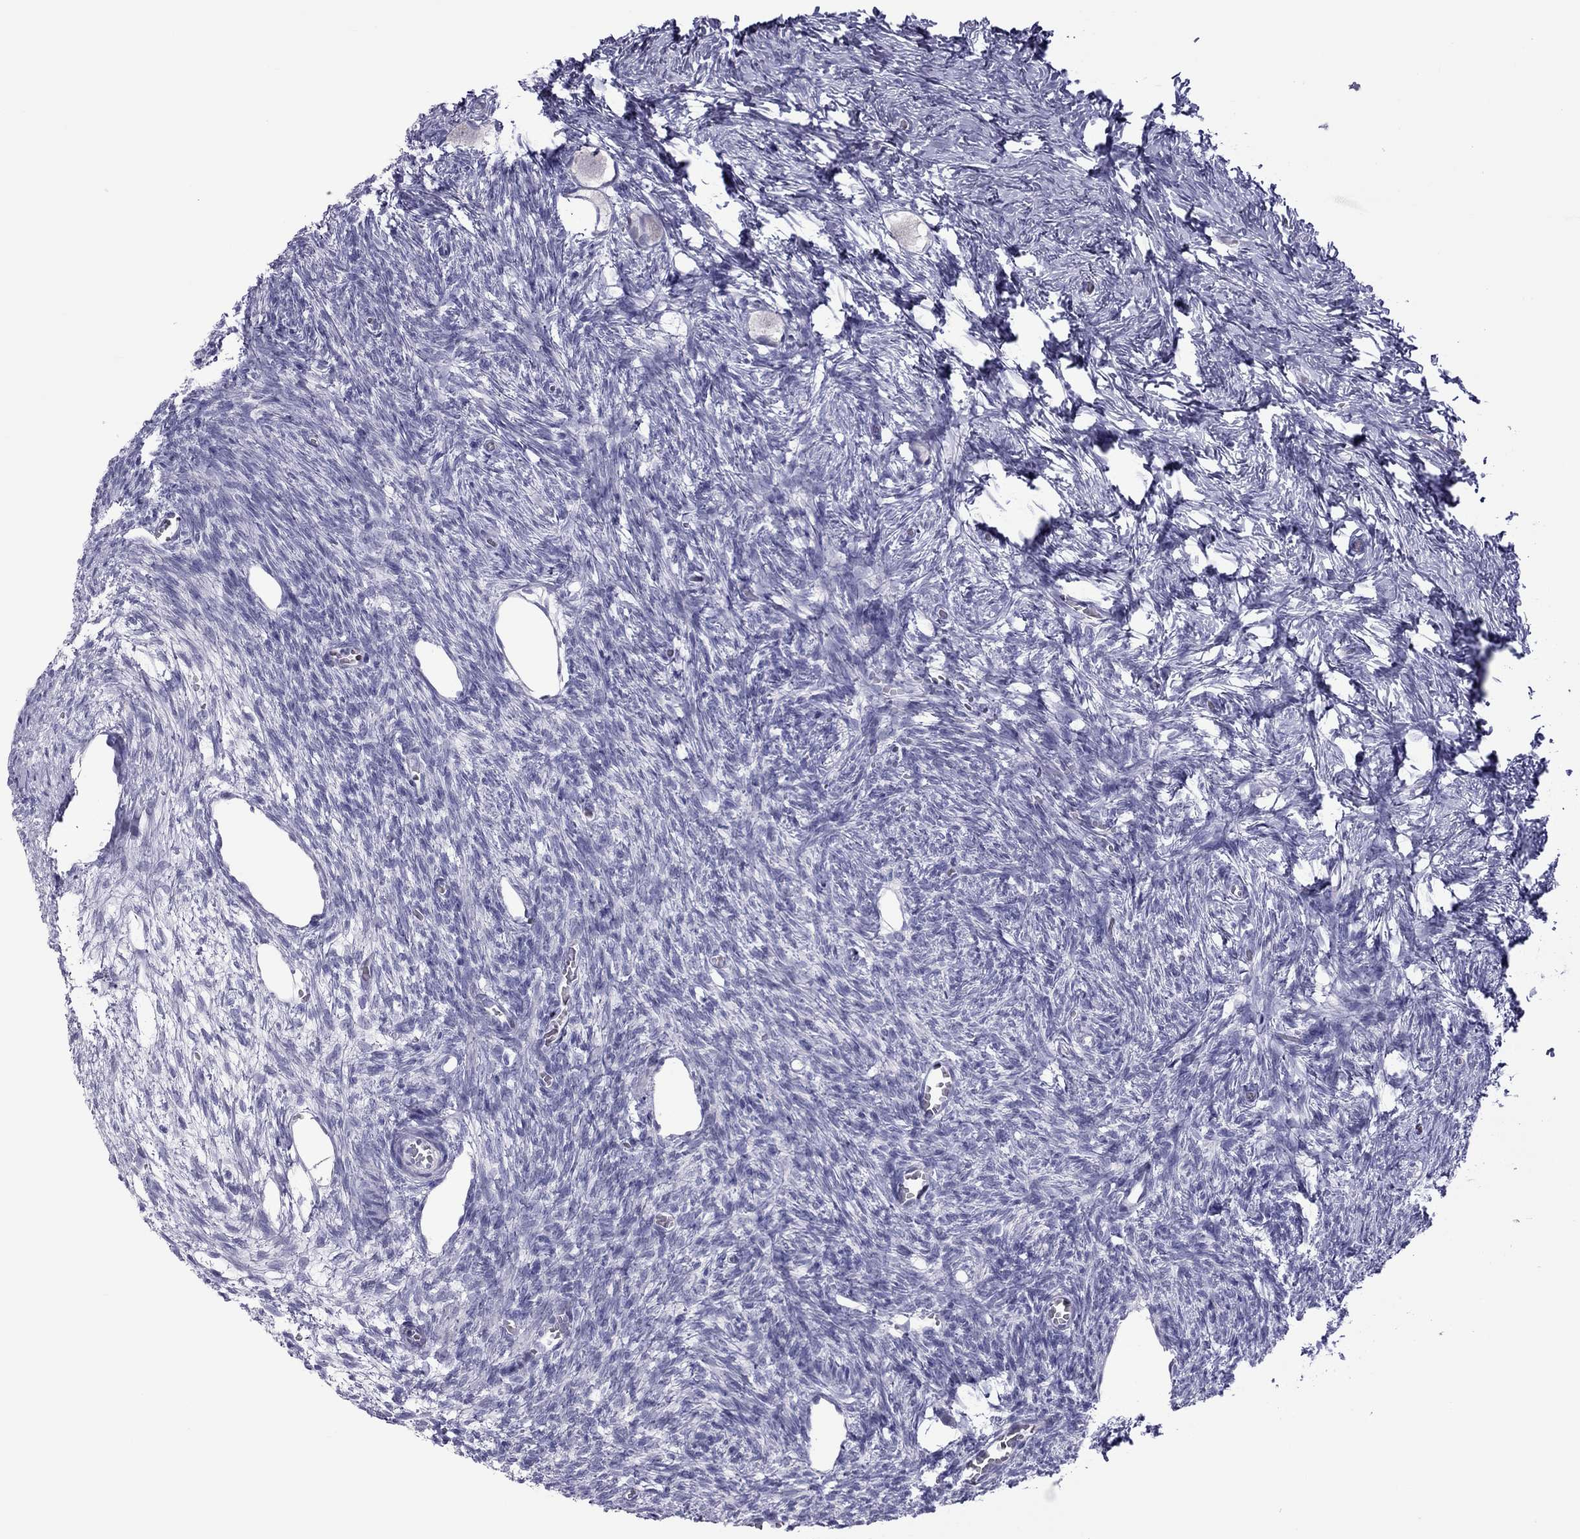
{"staining": {"intensity": "negative", "quantity": "none", "location": "none"}, "tissue": "ovary", "cell_type": "Follicle cells", "image_type": "normal", "snomed": [{"axis": "morphology", "description": "Normal tissue, NOS"}, {"axis": "topography", "description": "Ovary"}], "caption": "The photomicrograph reveals no staining of follicle cells in normal ovary.", "gene": "TEX14", "patient": {"sex": "female", "age": 27}}